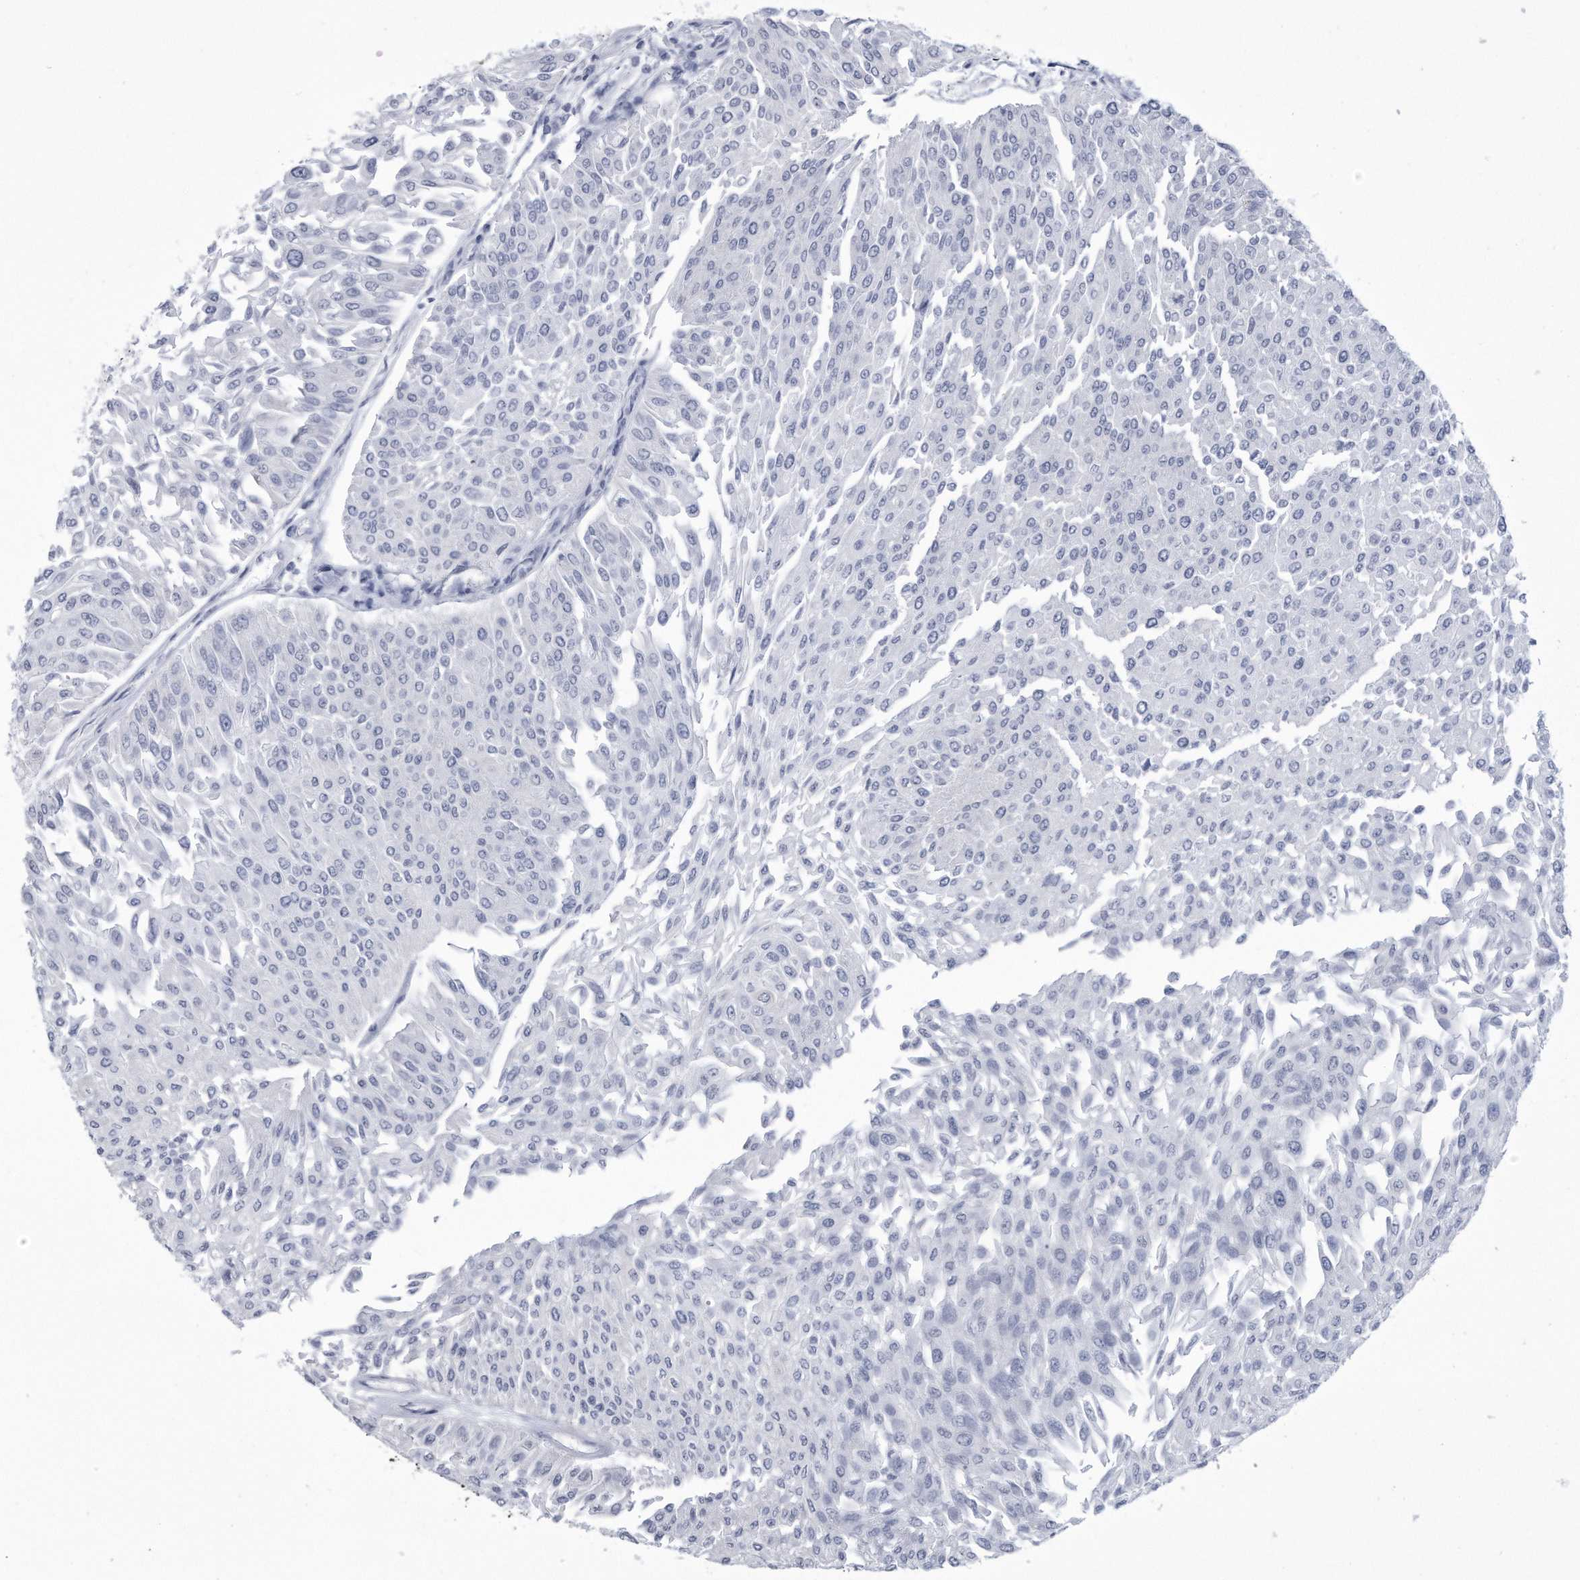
{"staining": {"intensity": "negative", "quantity": "none", "location": "none"}, "tissue": "urothelial cancer", "cell_type": "Tumor cells", "image_type": "cancer", "snomed": [{"axis": "morphology", "description": "Urothelial carcinoma, Low grade"}, {"axis": "topography", "description": "Urinary bladder"}], "caption": "The image reveals no significant expression in tumor cells of urothelial cancer.", "gene": "PYGB", "patient": {"sex": "male", "age": 67}}